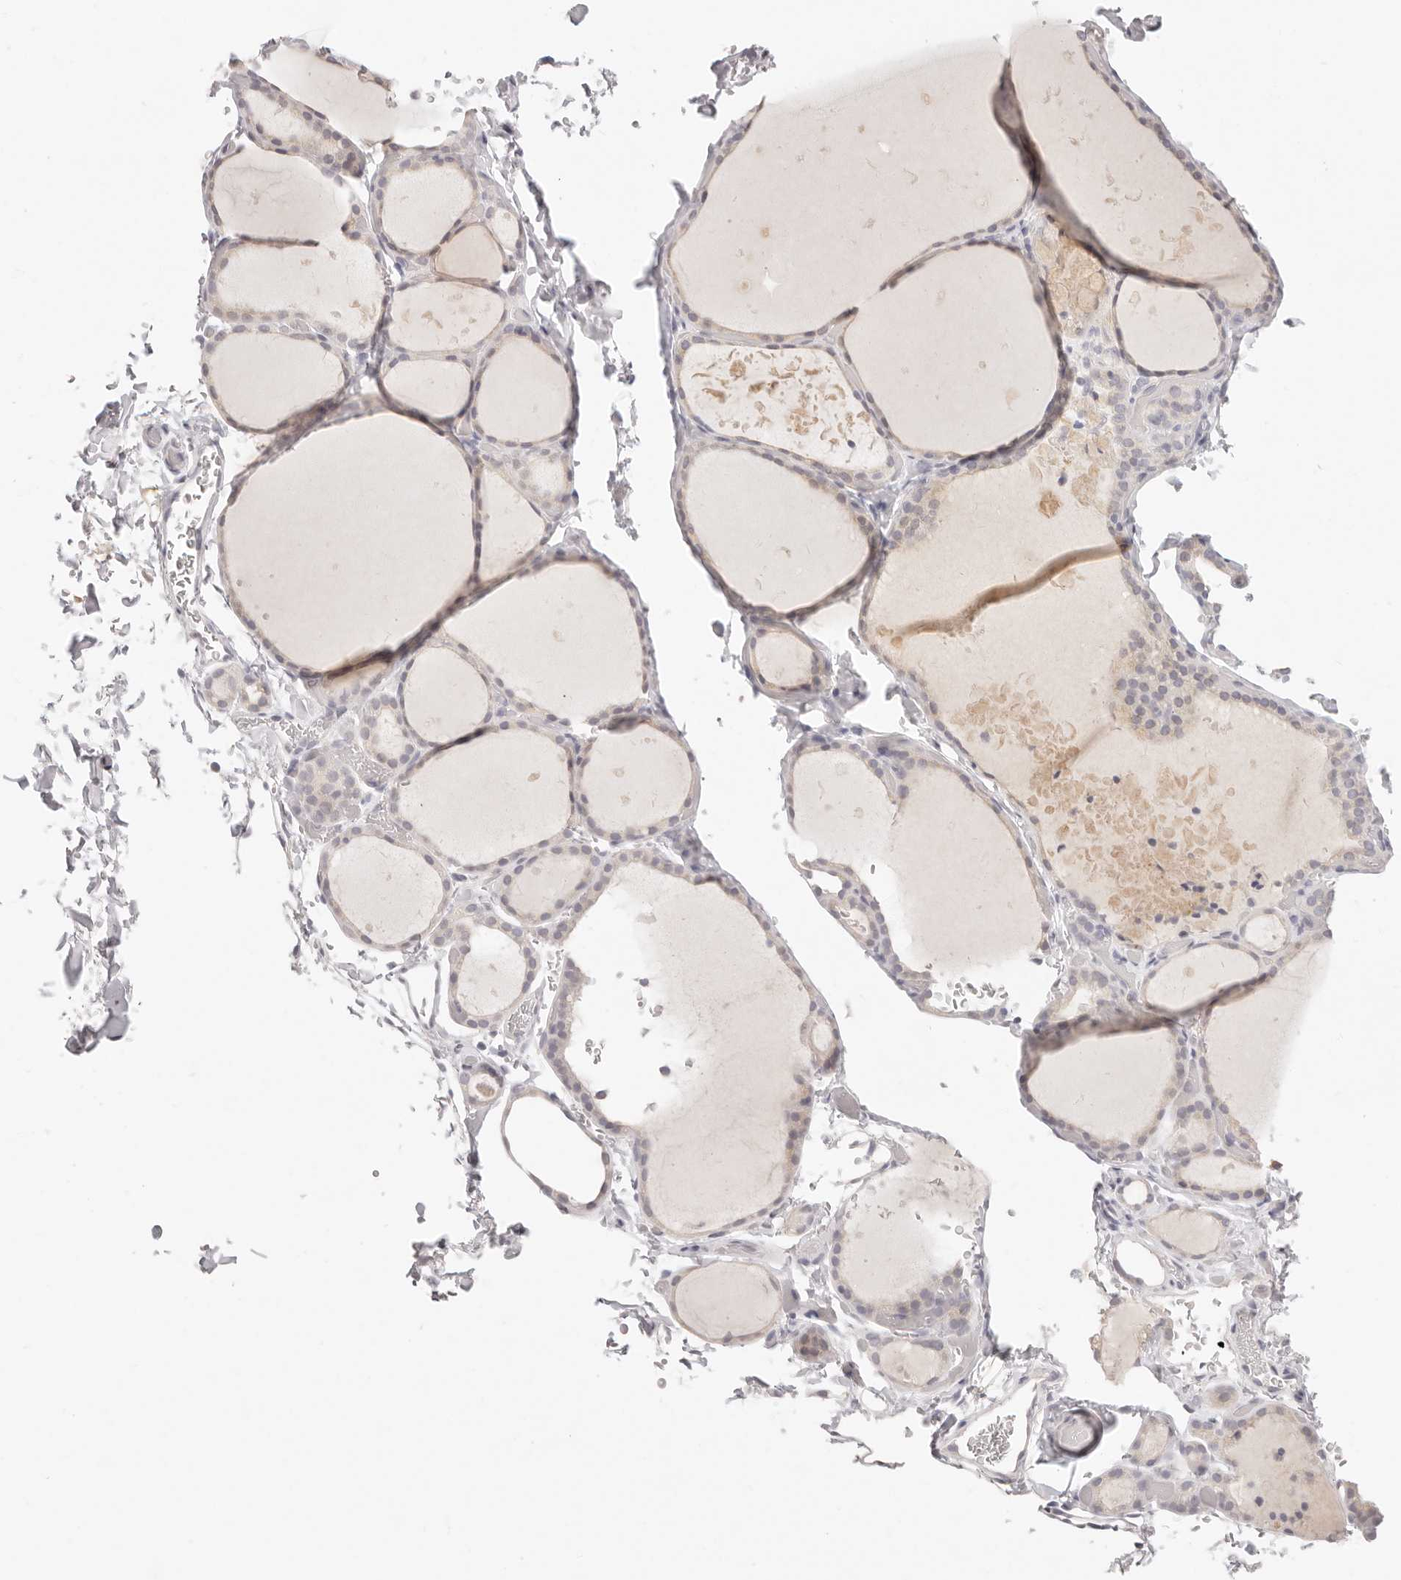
{"staining": {"intensity": "weak", "quantity": "<25%", "location": "cytoplasmic/membranous,nuclear"}, "tissue": "thyroid gland", "cell_type": "Glandular cells", "image_type": "normal", "snomed": [{"axis": "morphology", "description": "Normal tissue, NOS"}, {"axis": "topography", "description": "Thyroid gland"}], "caption": "Immunohistochemical staining of benign human thyroid gland exhibits no significant positivity in glandular cells.", "gene": "ASCL1", "patient": {"sex": "female", "age": 44}}